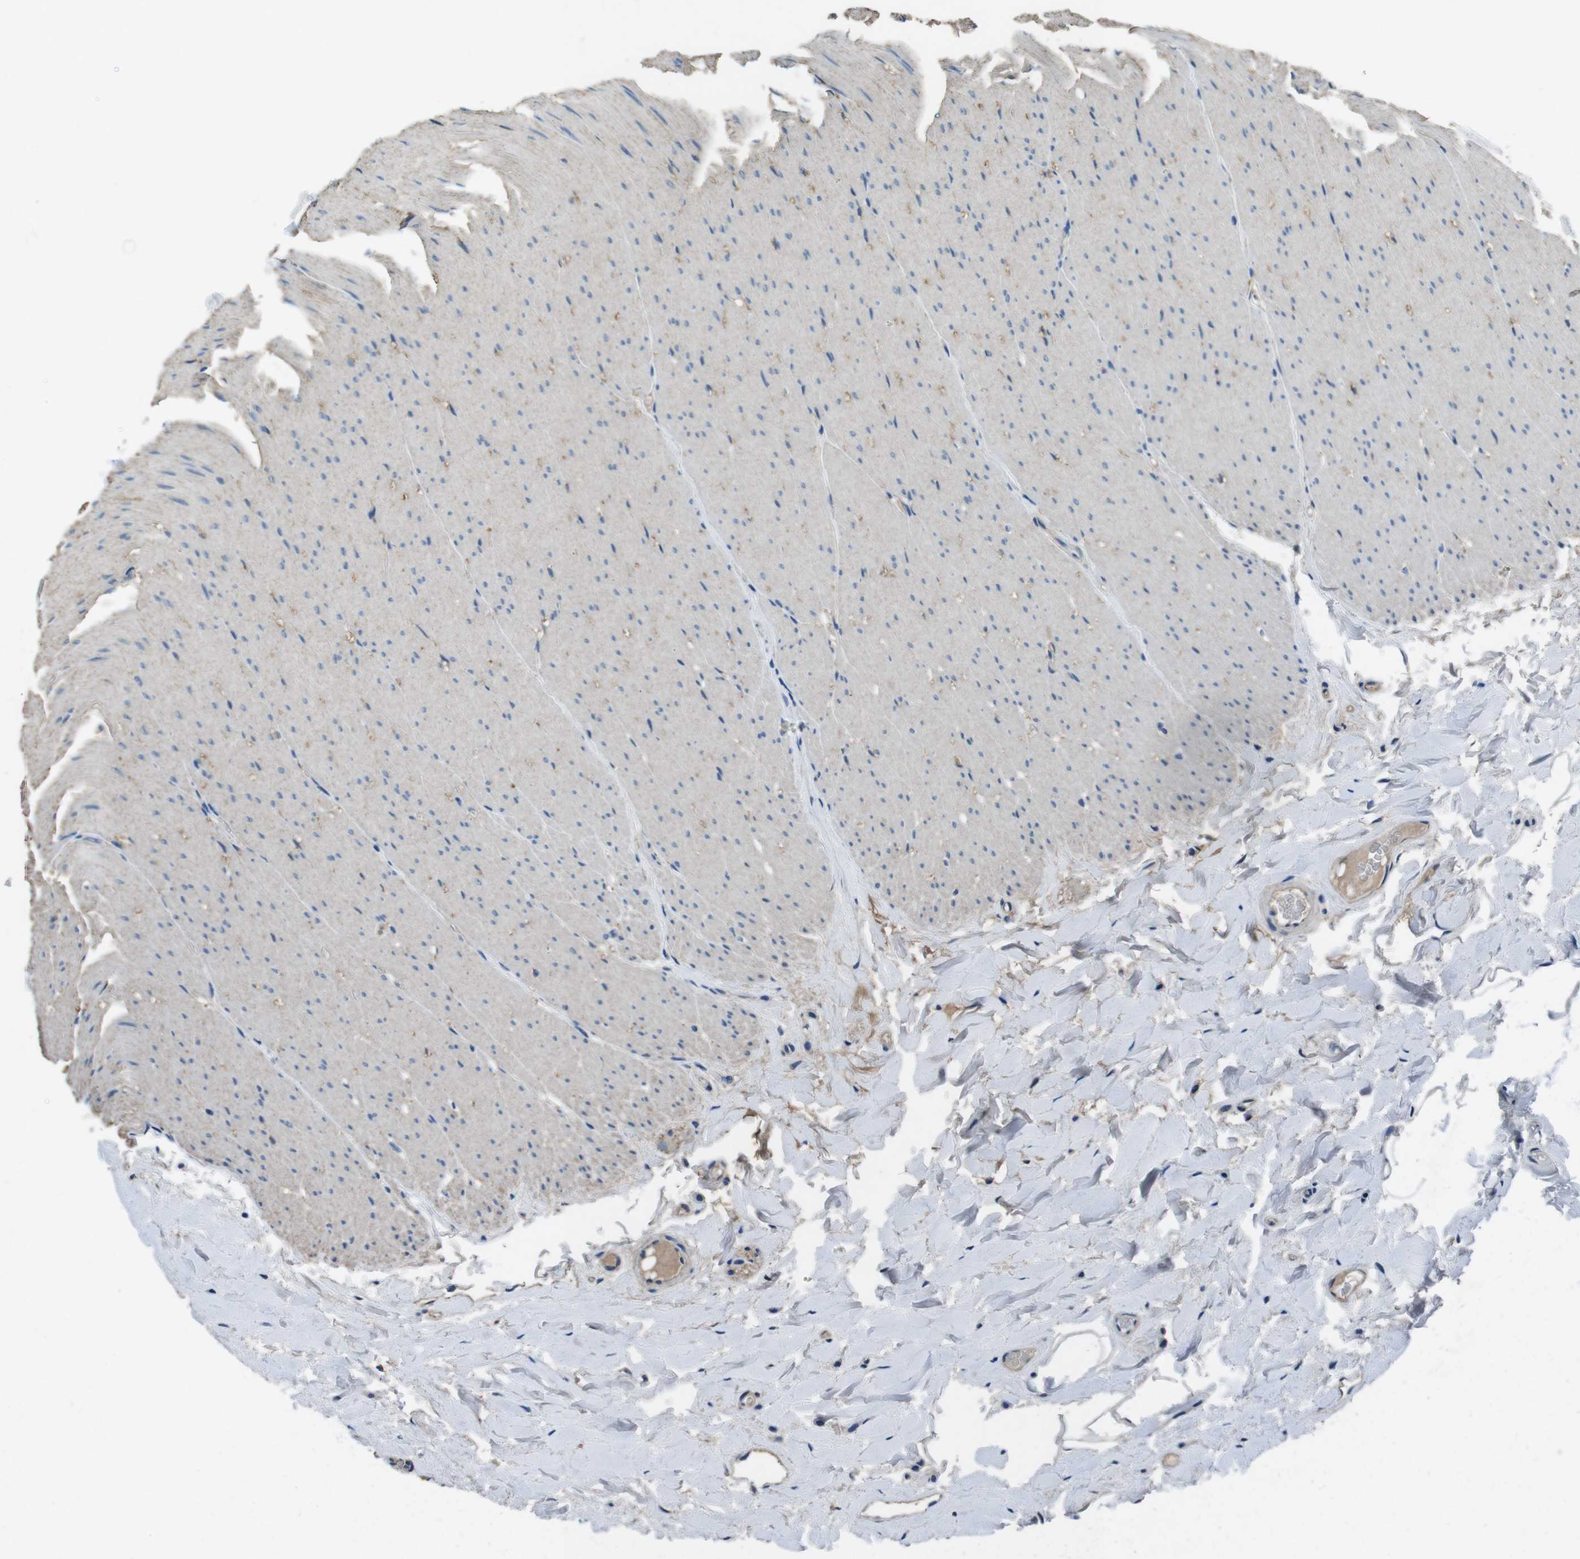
{"staining": {"intensity": "weak", "quantity": ">75%", "location": "cytoplasmic/membranous"}, "tissue": "colon", "cell_type": "Endothelial cells", "image_type": "normal", "snomed": [{"axis": "morphology", "description": "Normal tissue, NOS"}, {"axis": "topography", "description": "Colon"}], "caption": "A histopathology image of colon stained for a protein demonstrates weak cytoplasmic/membranous brown staining in endothelial cells. (Brightfield microscopy of DAB IHC at high magnification).", "gene": "CASQ1", "patient": {"sex": "female", "age": 55}}